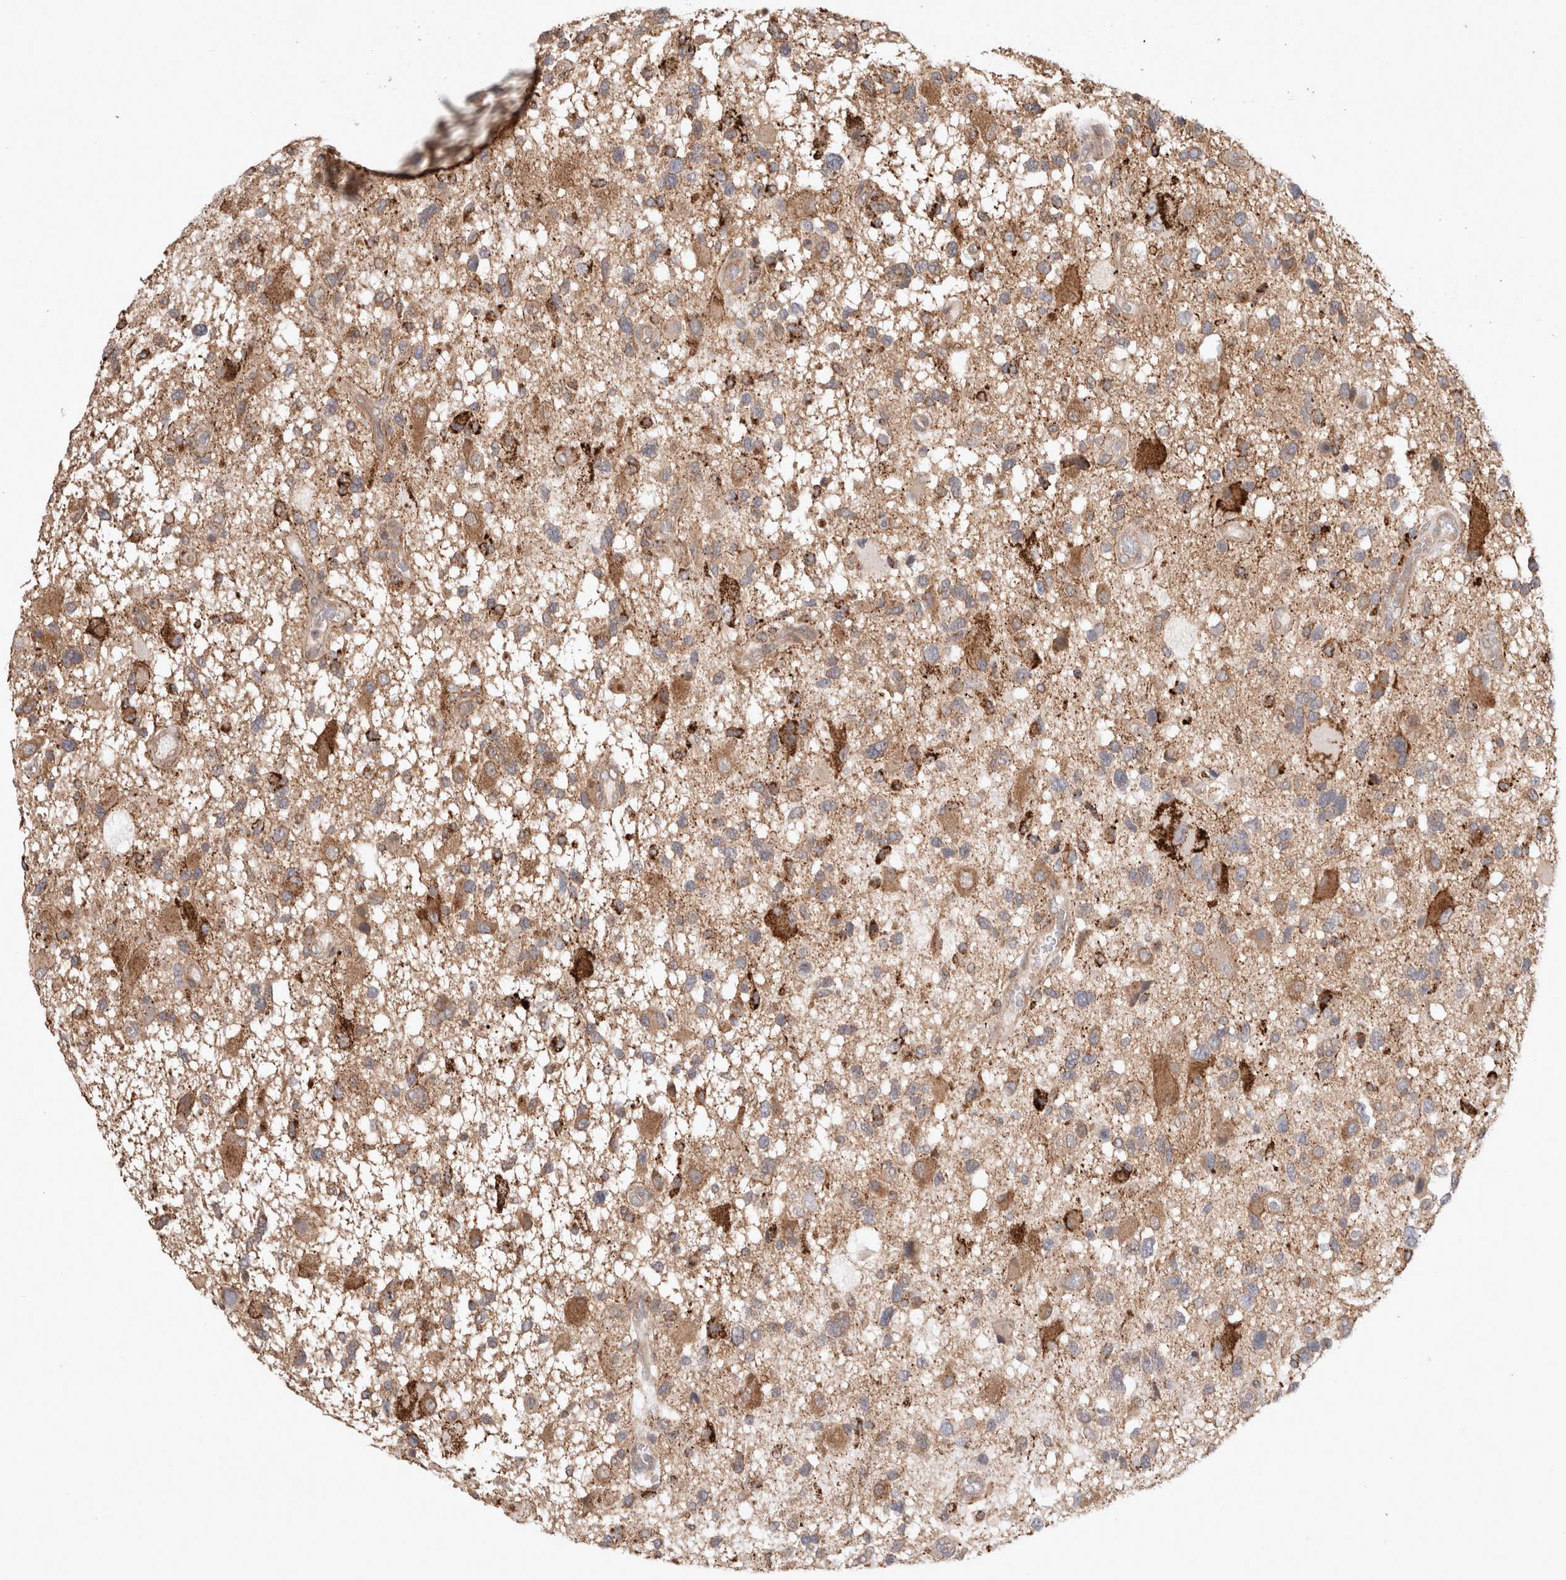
{"staining": {"intensity": "weak", "quantity": ">75%", "location": "cytoplasmic/membranous"}, "tissue": "glioma", "cell_type": "Tumor cells", "image_type": "cancer", "snomed": [{"axis": "morphology", "description": "Glioma, malignant, High grade"}, {"axis": "topography", "description": "Brain"}], "caption": "Protein staining exhibits weak cytoplasmic/membranous staining in approximately >75% of tumor cells in glioma. The staining was performed using DAB to visualize the protein expression in brown, while the nuclei were stained in blue with hematoxylin (Magnification: 20x).", "gene": "HROB", "patient": {"sex": "male", "age": 33}}